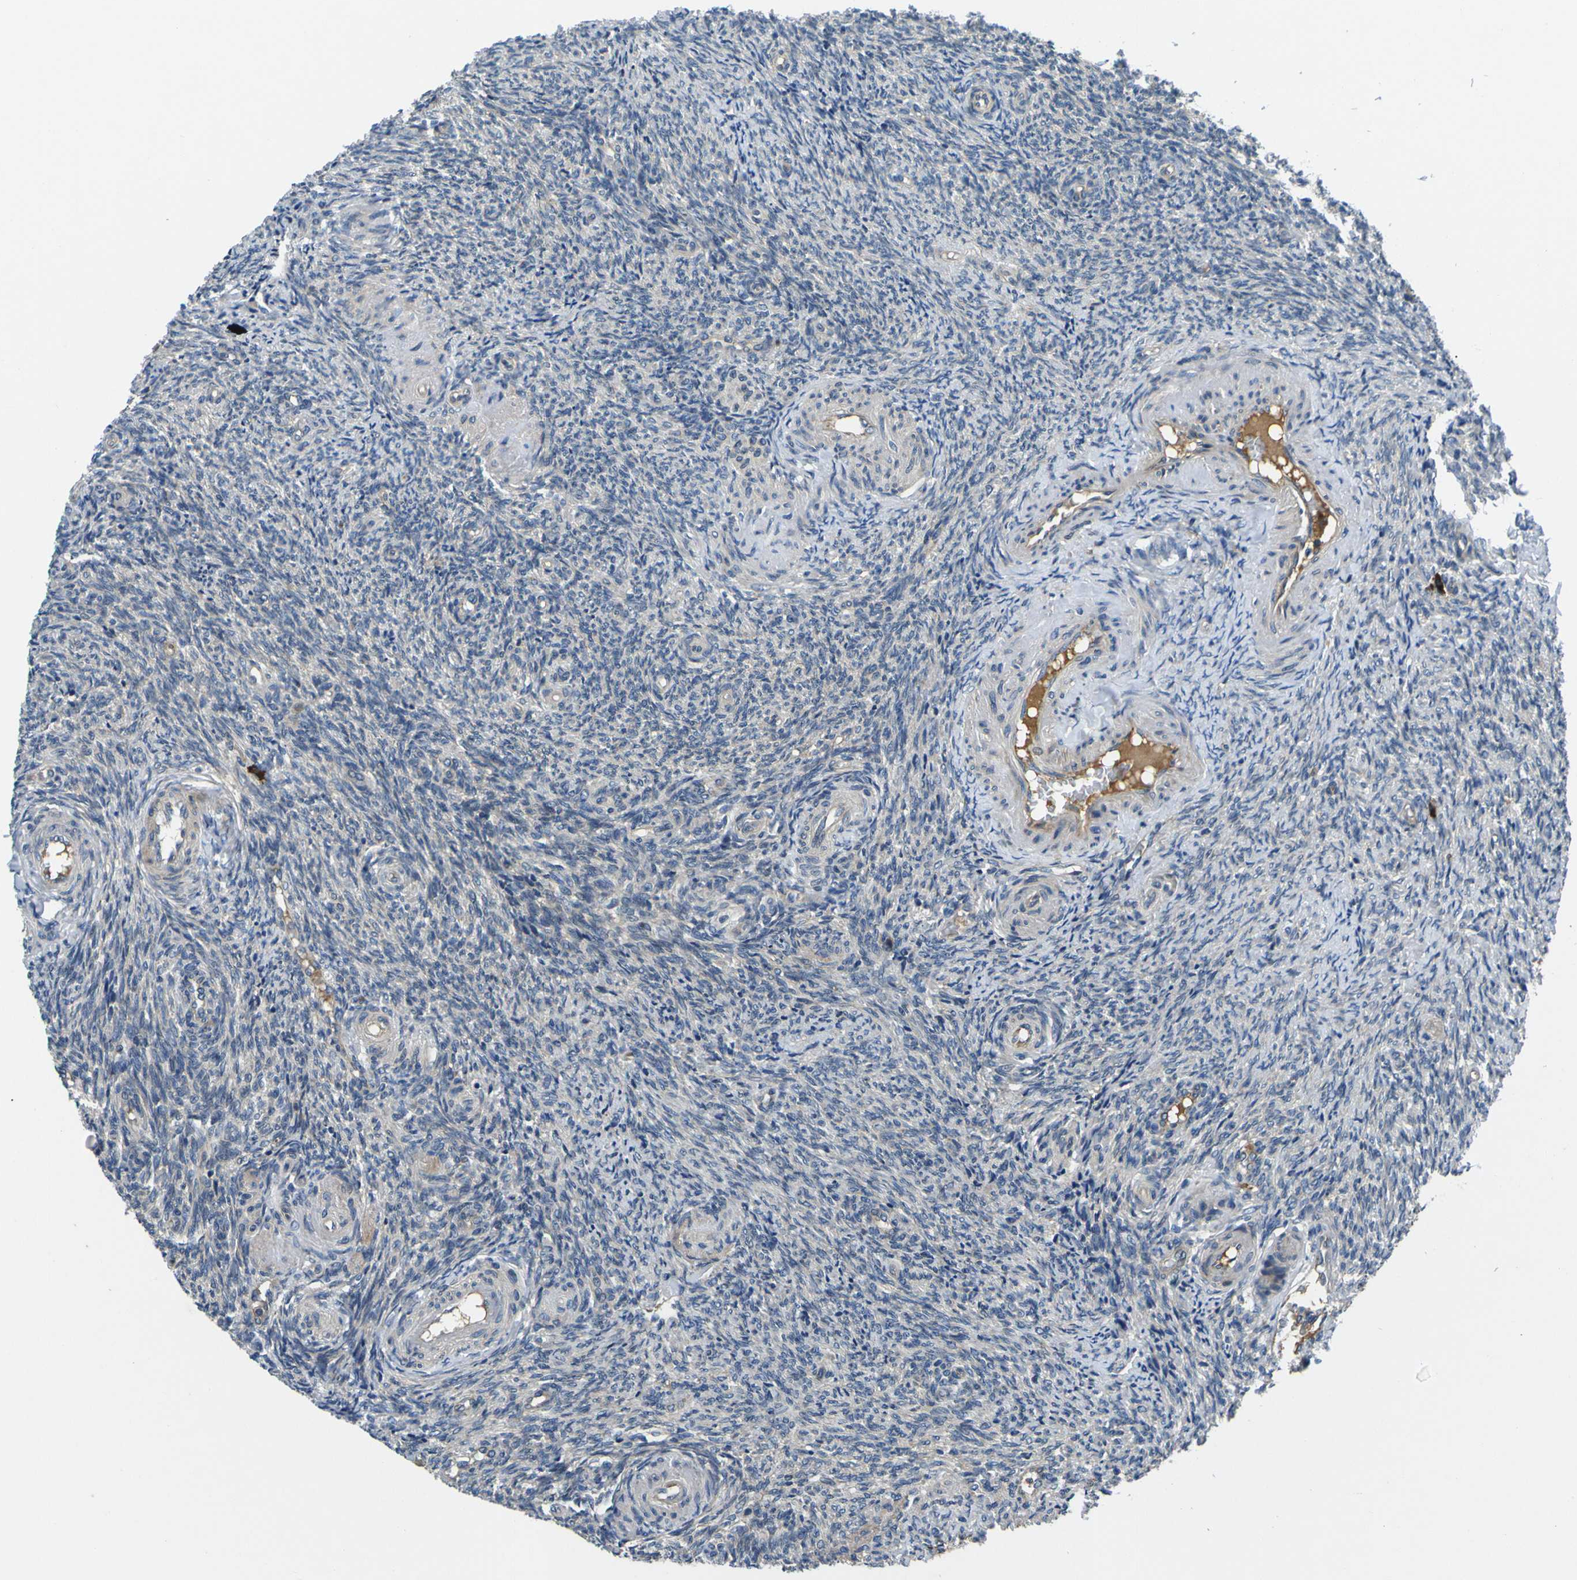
{"staining": {"intensity": "negative", "quantity": "none", "location": "none"}, "tissue": "ovary", "cell_type": "Ovarian stroma cells", "image_type": "normal", "snomed": [{"axis": "morphology", "description": "Normal tissue, NOS"}, {"axis": "topography", "description": "Ovary"}], "caption": "Immunohistochemistry (IHC) of benign ovary exhibits no positivity in ovarian stroma cells.", "gene": "RAB1B", "patient": {"sex": "female", "age": 41}}